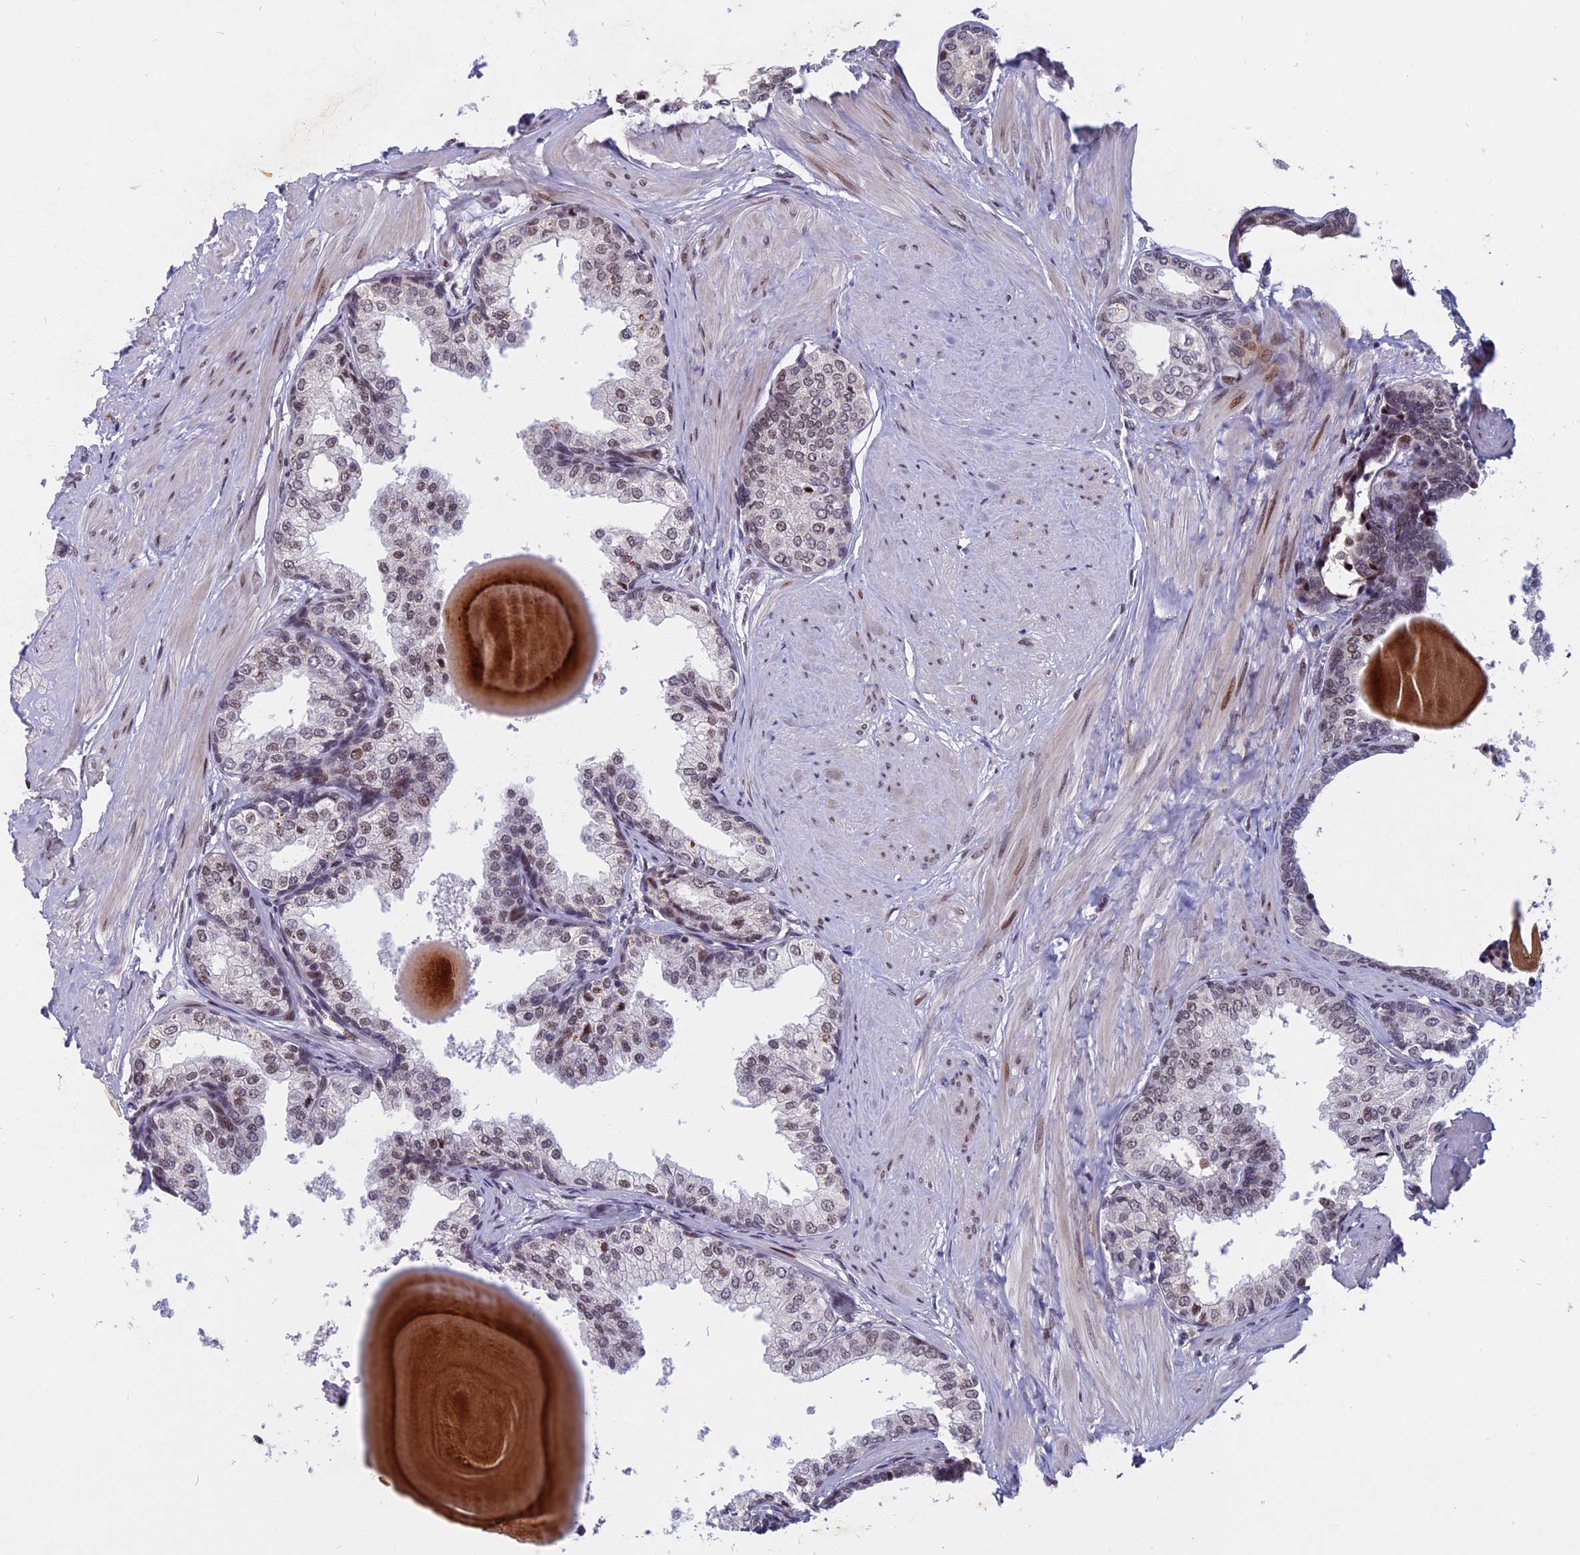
{"staining": {"intensity": "weak", "quantity": "25%-75%", "location": "nuclear"}, "tissue": "prostate", "cell_type": "Glandular cells", "image_type": "normal", "snomed": [{"axis": "morphology", "description": "Normal tissue, NOS"}, {"axis": "topography", "description": "Prostate"}], "caption": "IHC image of unremarkable prostate stained for a protein (brown), which shows low levels of weak nuclear expression in about 25%-75% of glandular cells.", "gene": "CDC7", "patient": {"sex": "male", "age": 48}}